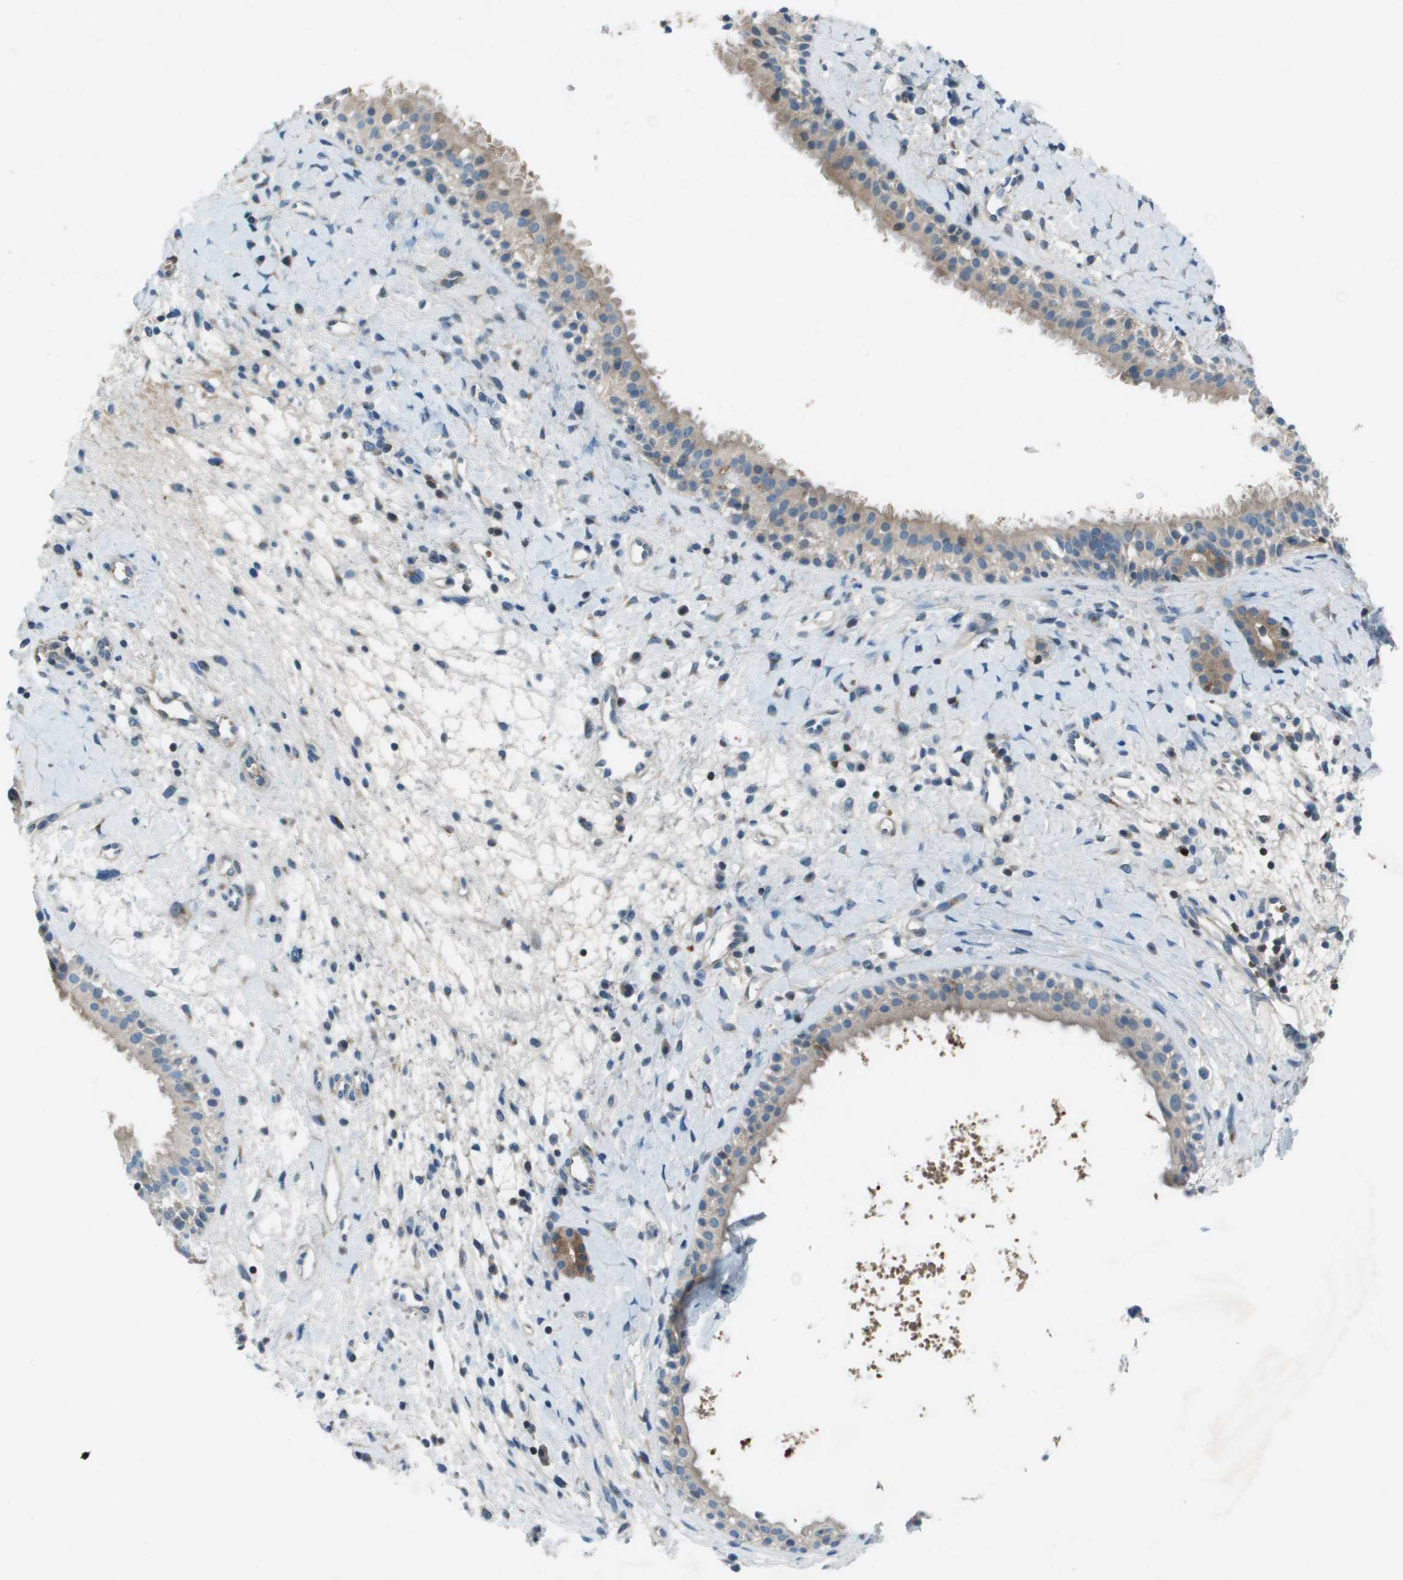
{"staining": {"intensity": "weak", "quantity": "25%-75%", "location": "cytoplasmic/membranous"}, "tissue": "nasopharynx", "cell_type": "Respiratory epithelial cells", "image_type": "normal", "snomed": [{"axis": "morphology", "description": "Normal tissue, NOS"}, {"axis": "topography", "description": "Nasopharynx"}], "caption": "A micrograph of human nasopharynx stained for a protein exhibits weak cytoplasmic/membranous brown staining in respiratory epithelial cells.", "gene": "CAMK4", "patient": {"sex": "male", "age": 22}}